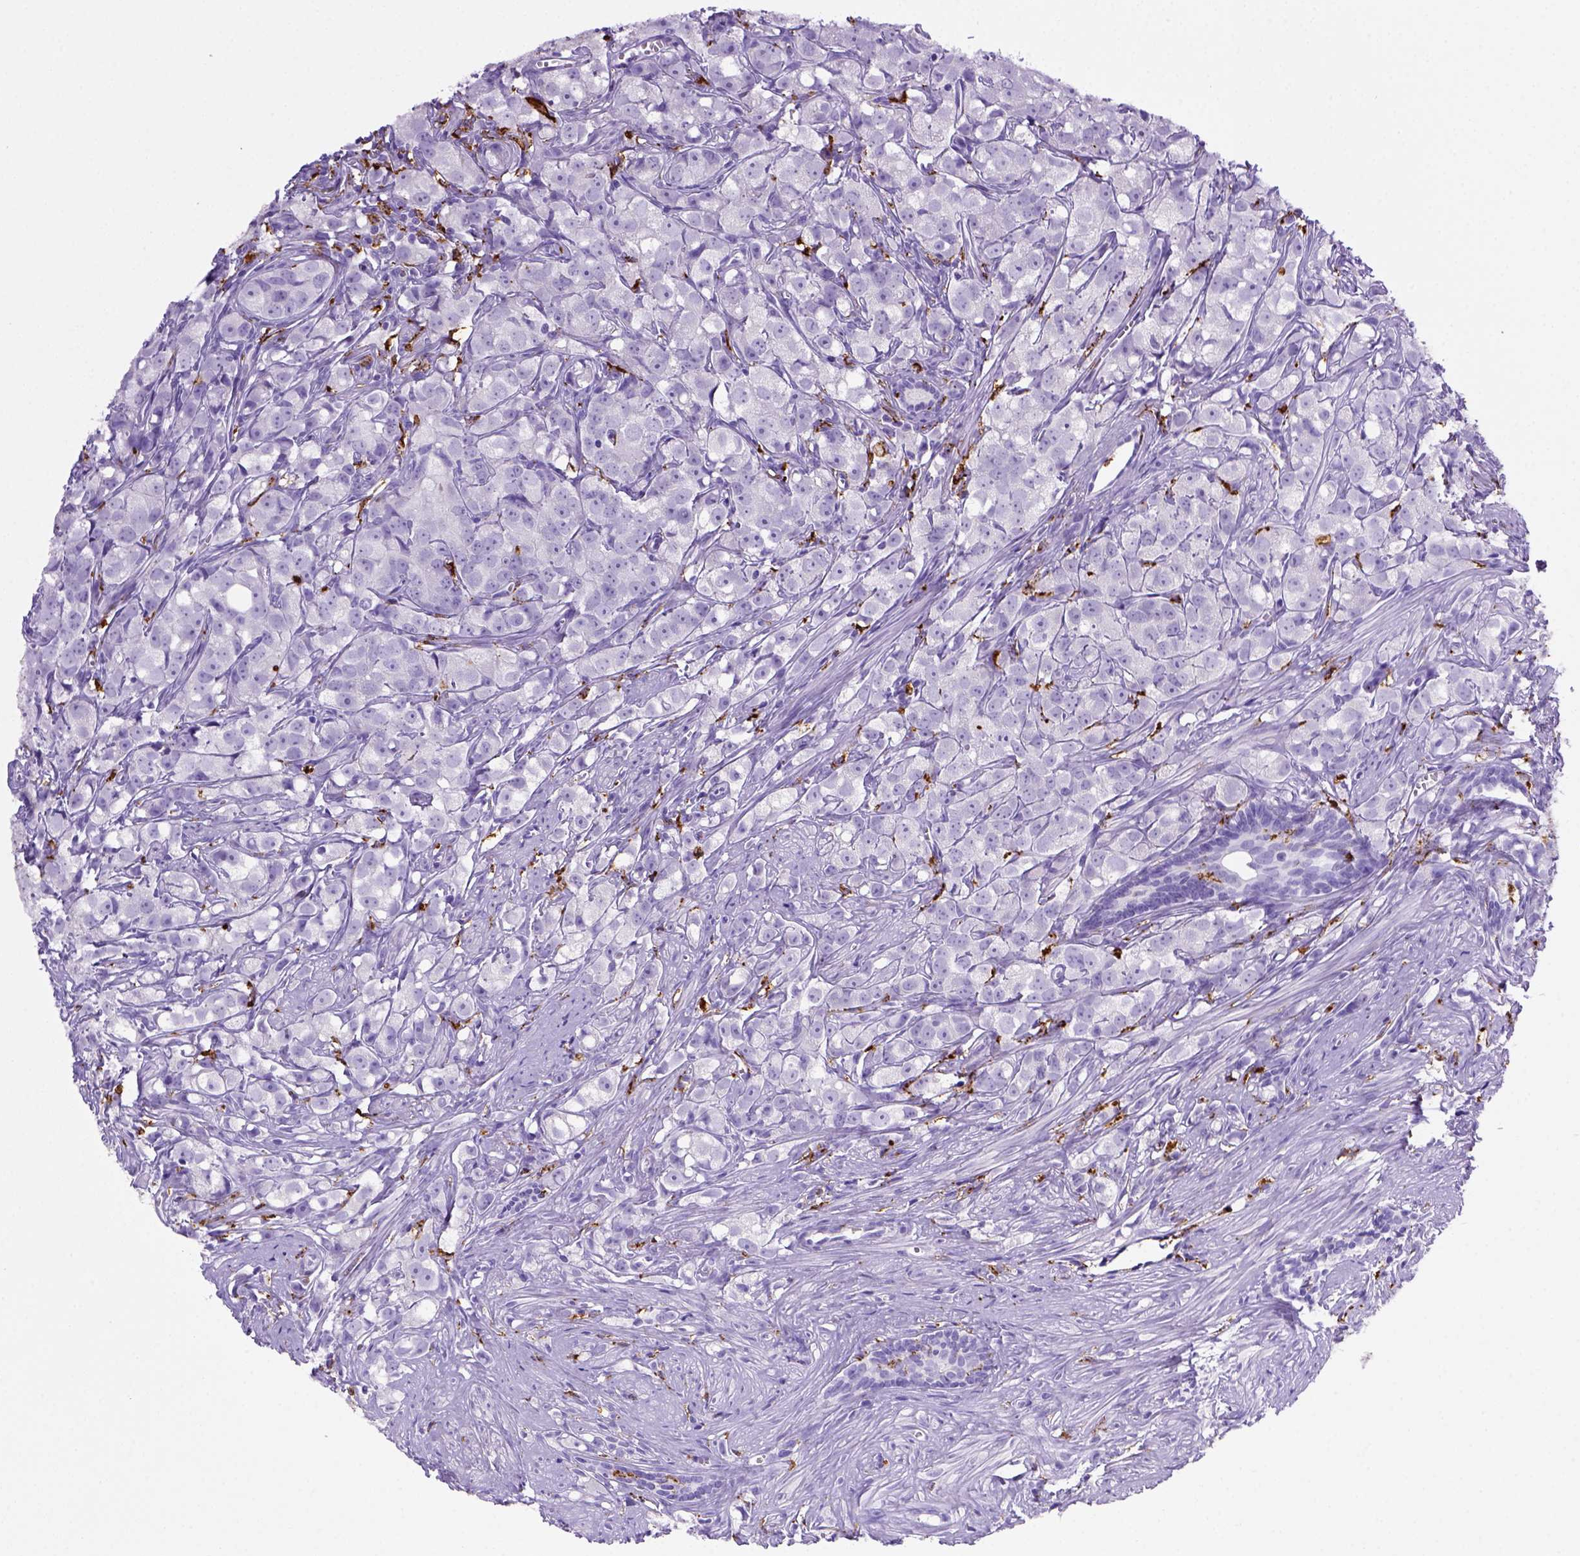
{"staining": {"intensity": "negative", "quantity": "none", "location": "none"}, "tissue": "prostate cancer", "cell_type": "Tumor cells", "image_type": "cancer", "snomed": [{"axis": "morphology", "description": "Adenocarcinoma, High grade"}, {"axis": "topography", "description": "Prostate"}], "caption": "DAB (3,3'-diaminobenzidine) immunohistochemical staining of prostate adenocarcinoma (high-grade) exhibits no significant staining in tumor cells.", "gene": "CD68", "patient": {"sex": "male", "age": 68}}